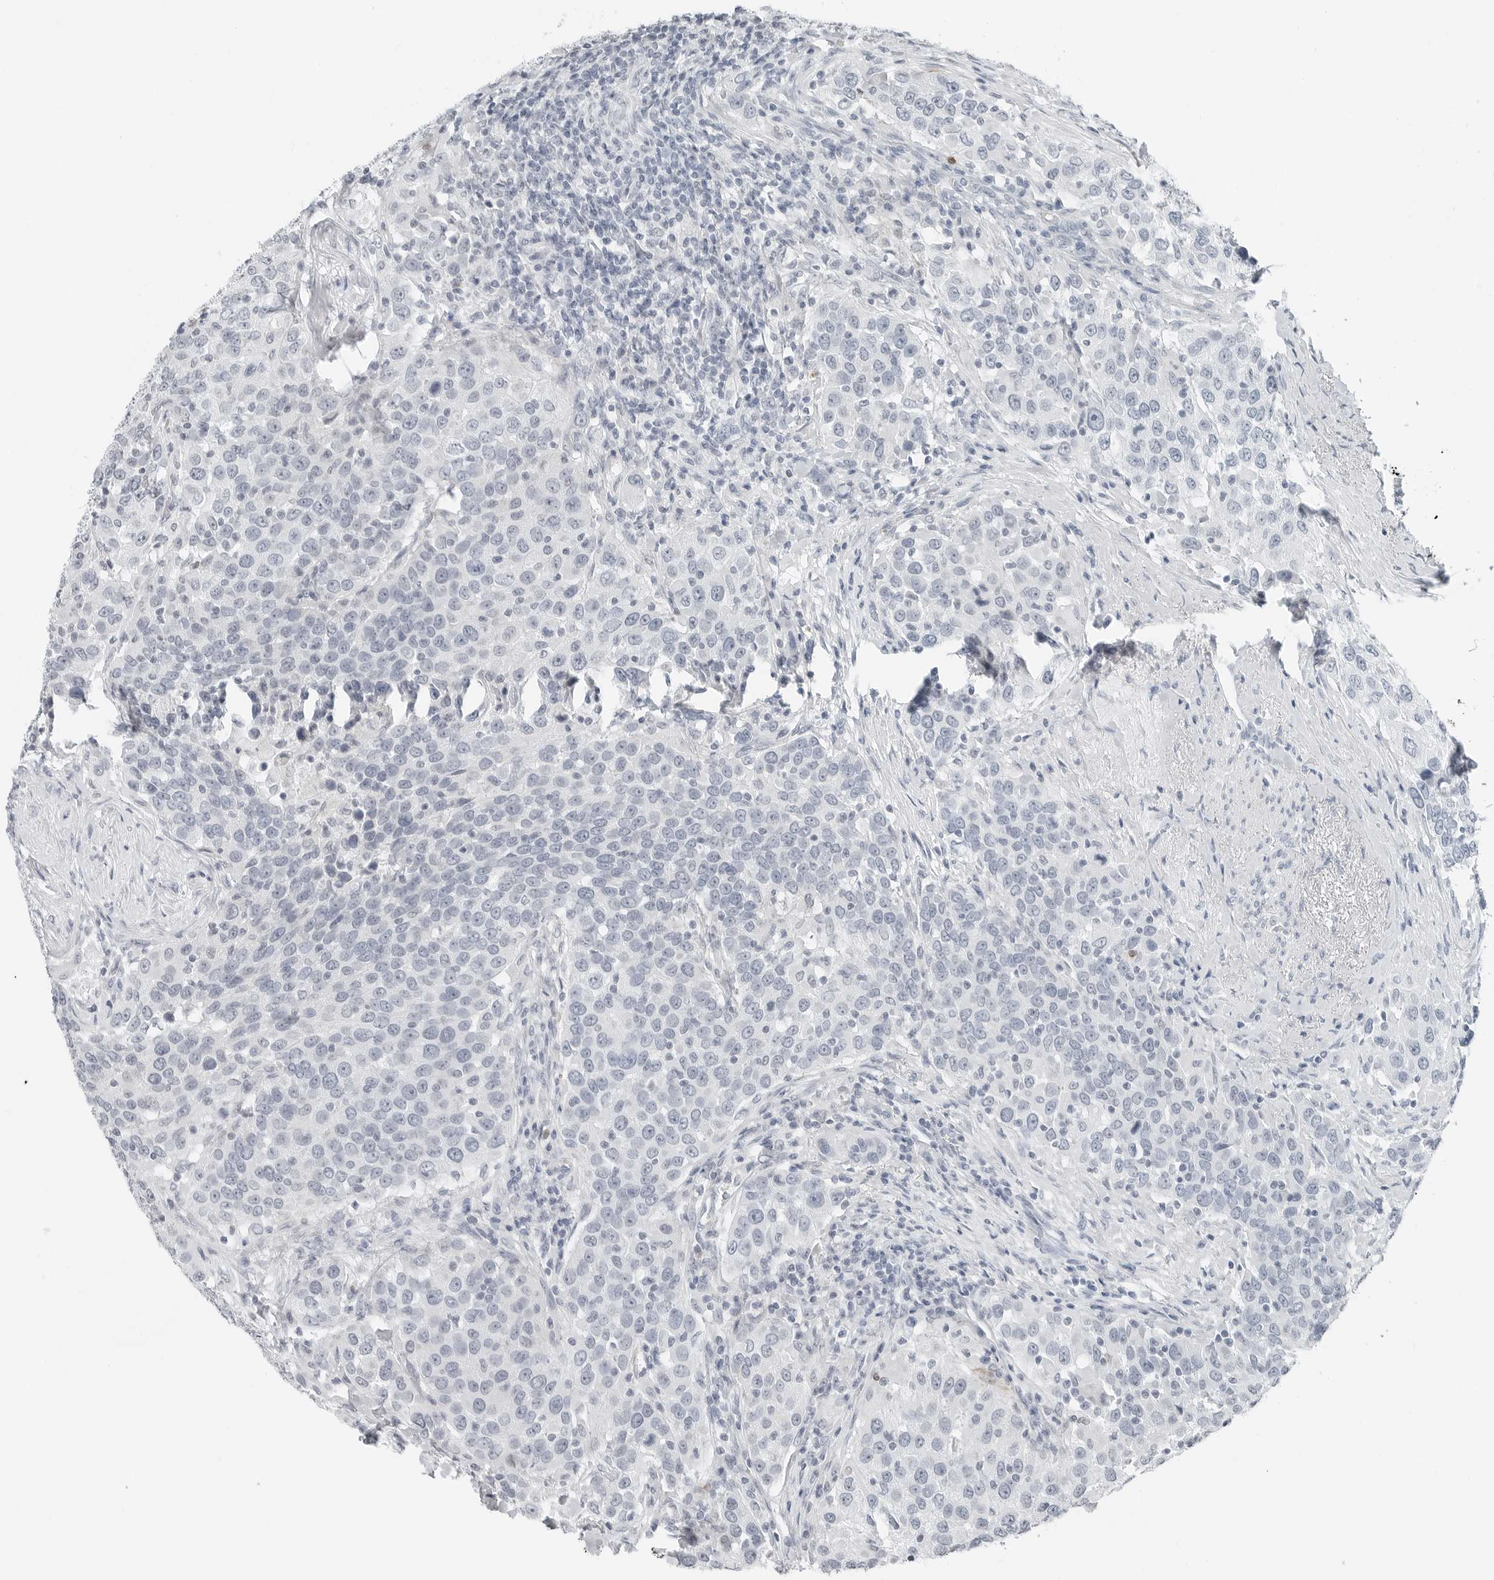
{"staining": {"intensity": "negative", "quantity": "none", "location": "none"}, "tissue": "urothelial cancer", "cell_type": "Tumor cells", "image_type": "cancer", "snomed": [{"axis": "morphology", "description": "Urothelial carcinoma, High grade"}, {"axis": "topography", "description": "Urinary bladder"}], "caption": "A photomicrograph of human urothelial cancer is negative for staining in tumor cells.", "gene": "XIRP1", "patient": {"sex": "female", "age": 80}}